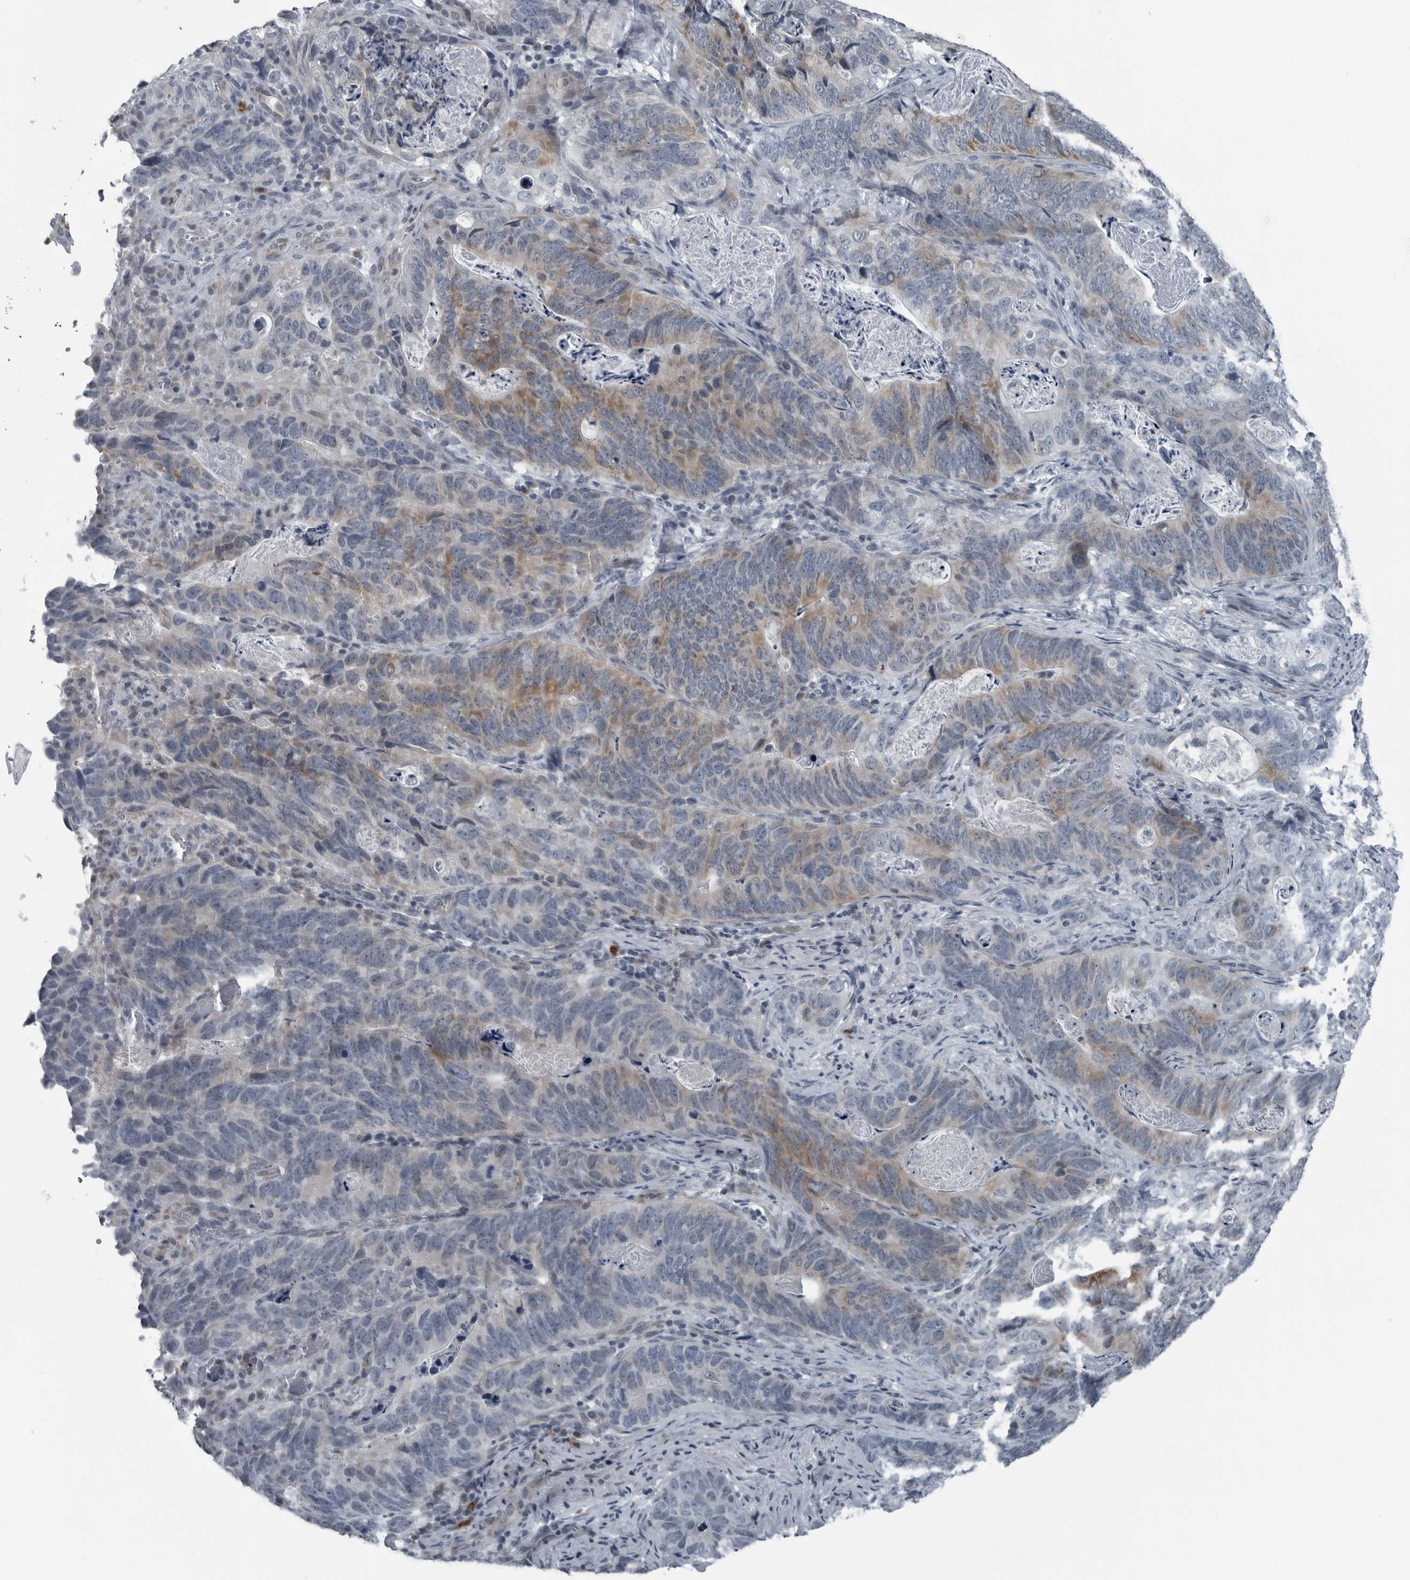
{"staining": {"intensity": "moderate", "quantity": "<25%", "location": "cytoplasmic/membranous"}, "tissue": "stomach cancer", "cell_type": "Tumor cells", "image_type": "cancer", "snomed": [{"axis": "morphology", "description": "Normal tissue, NOS"}, {"axis": "morphology", "description": "Adenocarcinoma, NOS"}, {"axis": "topography", "description": "Stomach"}], "caption": "A high-resolution image shows IHC staining of stomach cancer (adenocarcinoma), which reveals moderate cytoplasmic/membranous staining in about <25% of tumor cells.", "gene": "GAK", "patient": {"sex": "female", "age": 89}}